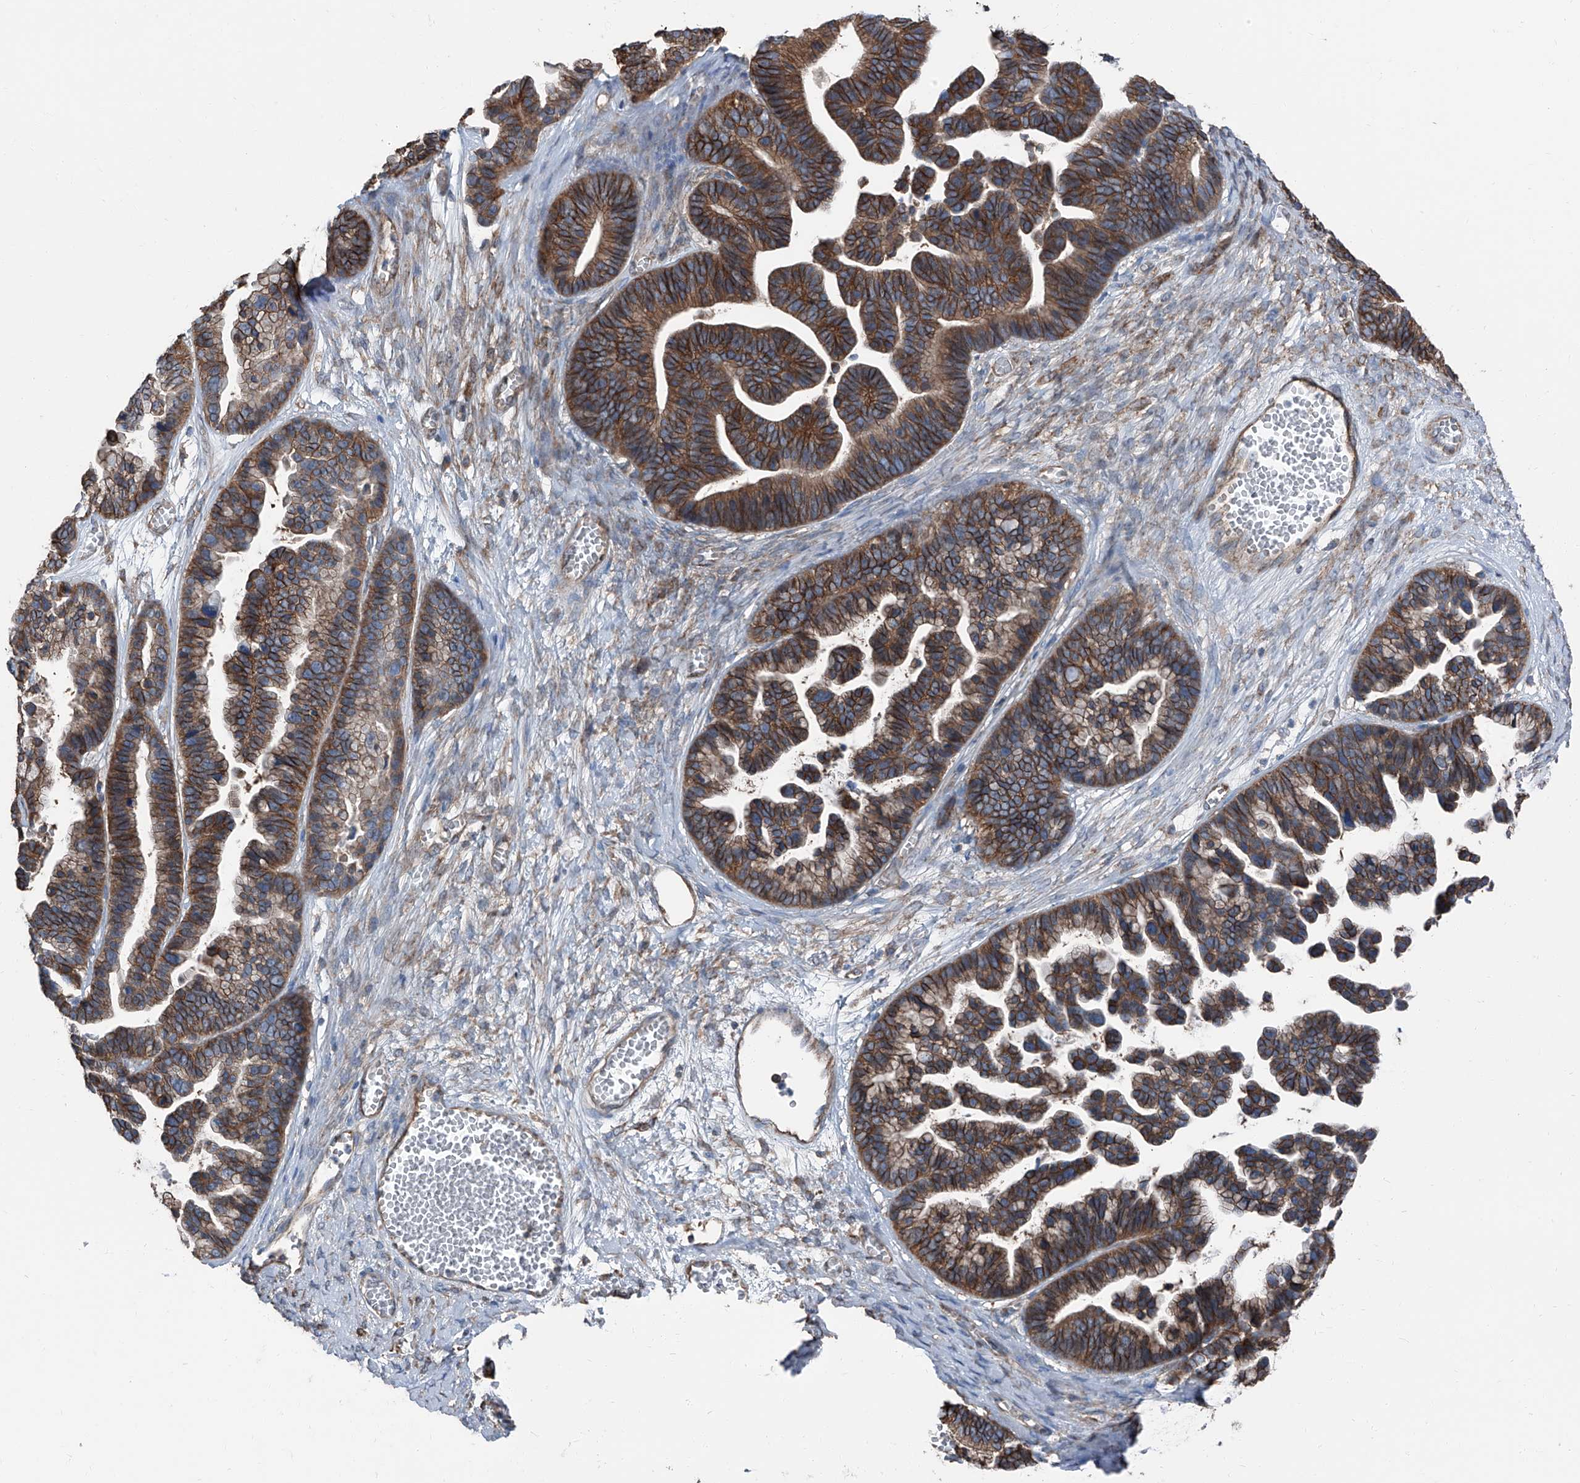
{"staining": {"intensity": "strong", "quantity": ">75%", "location": "cytoplasmic/membranous"}, "tissue": "ovarian cancer", "cell_type": "Tumor cells", "image_type": "cancer", "snomed": [{"axis": "morphology", "description": "Cystadenocarcinoma, serous, NOS"}, {"axis": "topography", "description": "Ovary"}], "caption": "A brown stain highlights strong cytoplasmic/membranous staining of a protein in human ovarian cancer (serous cystadenocarcinoma) tumor cells.", "gene": "GPR142", "patient": {"sex": "female", "age": 56}}